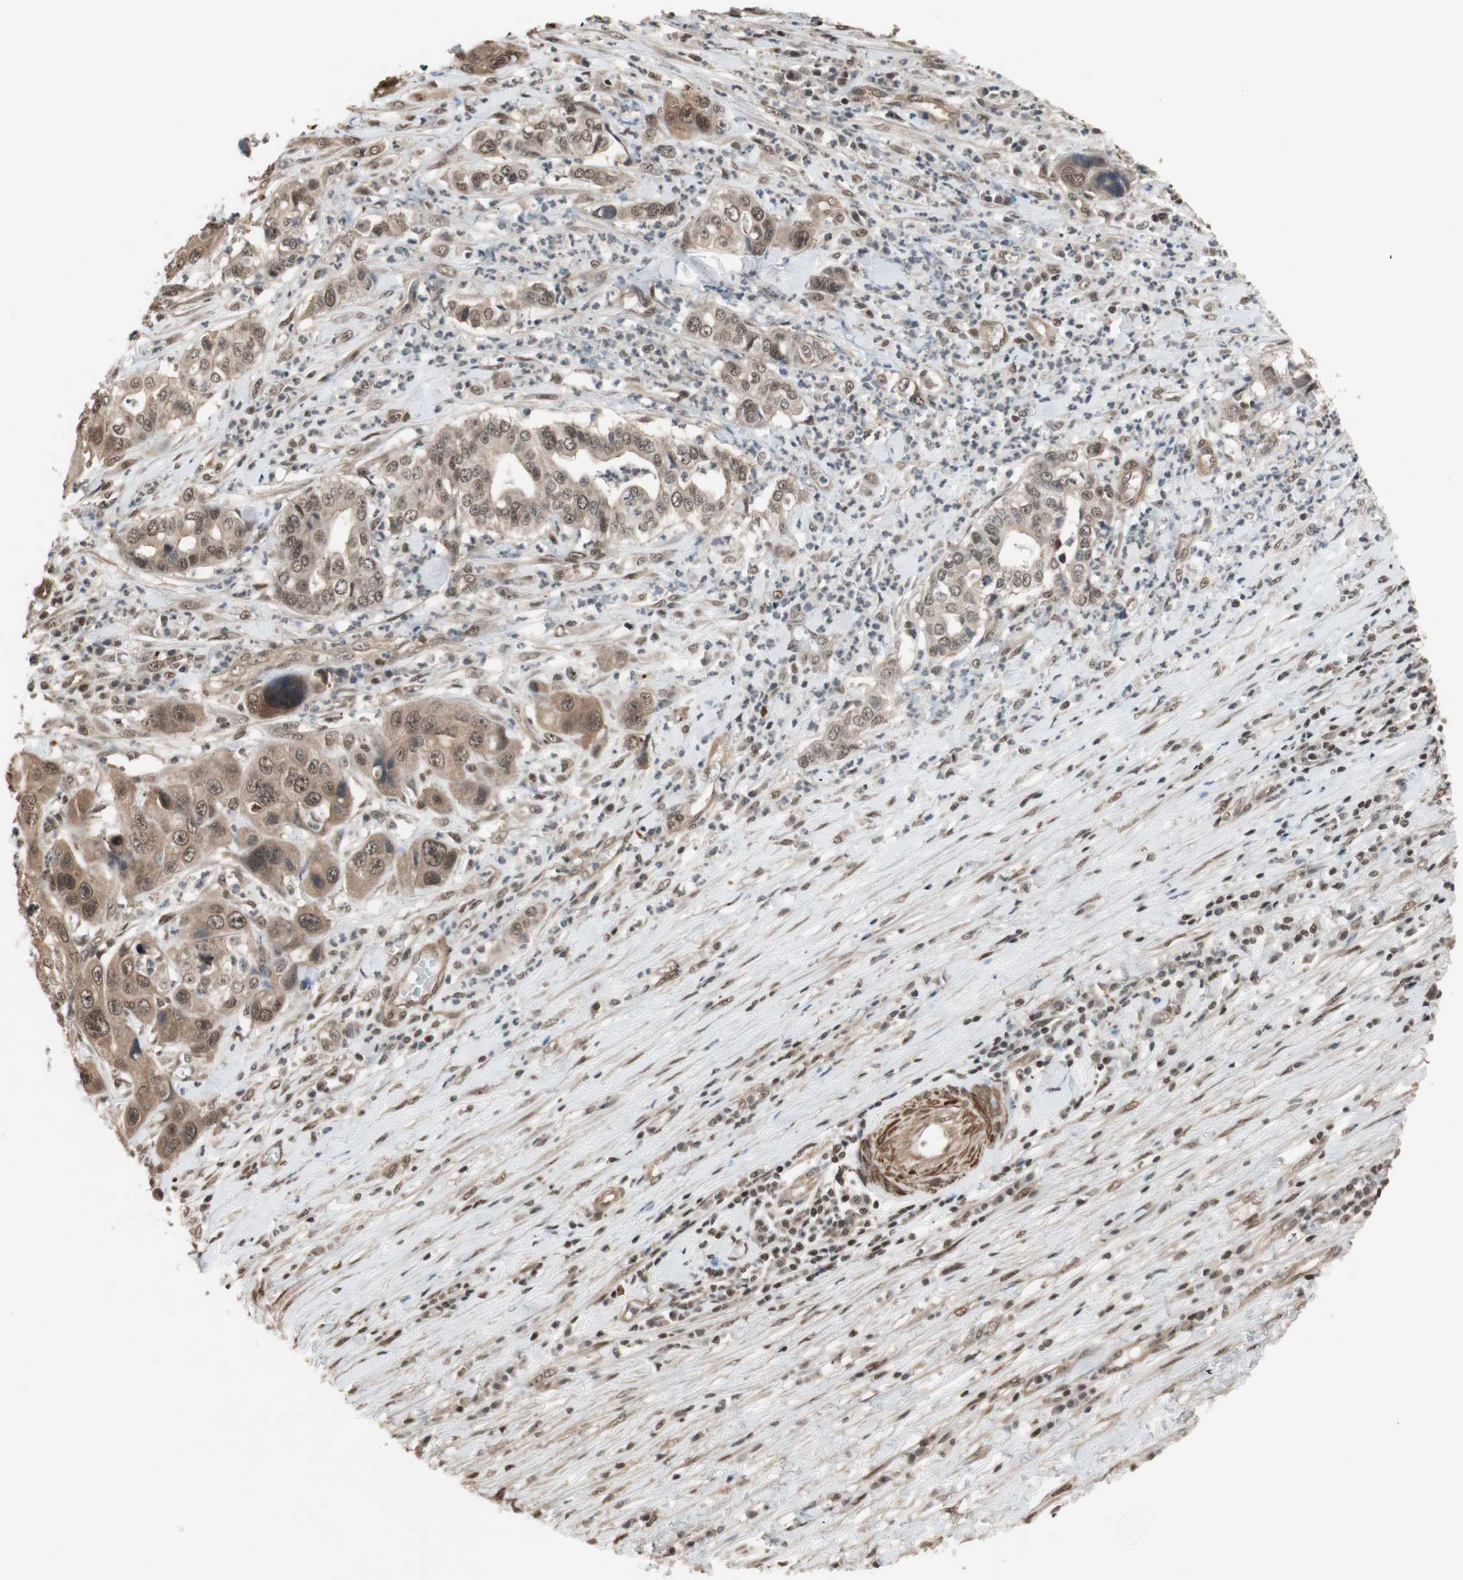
{"staining": {"intensity": "weak", "quantity": ">75%", "location": "cytoplasmic/membranous"}, "tissue": "liver cancer", "cell_type": "Tumor cells", "image_type": "cancer", "snomed": [{"axis": "morphology", "description": "Cholangiocarcinoma"}, {"axis": "topography", "description": "Liver"}], "caption": "Immunohistochemistry (IHC) photomicrograph of liver cholangiocarcinoma stained for a protein (brown), which shows low levels of weak cytoplasmic/membranous positivity in approximately >75% of tumor cells.", "gene": "DRAP1", "patient": {"sex": "female", "age": 61}}